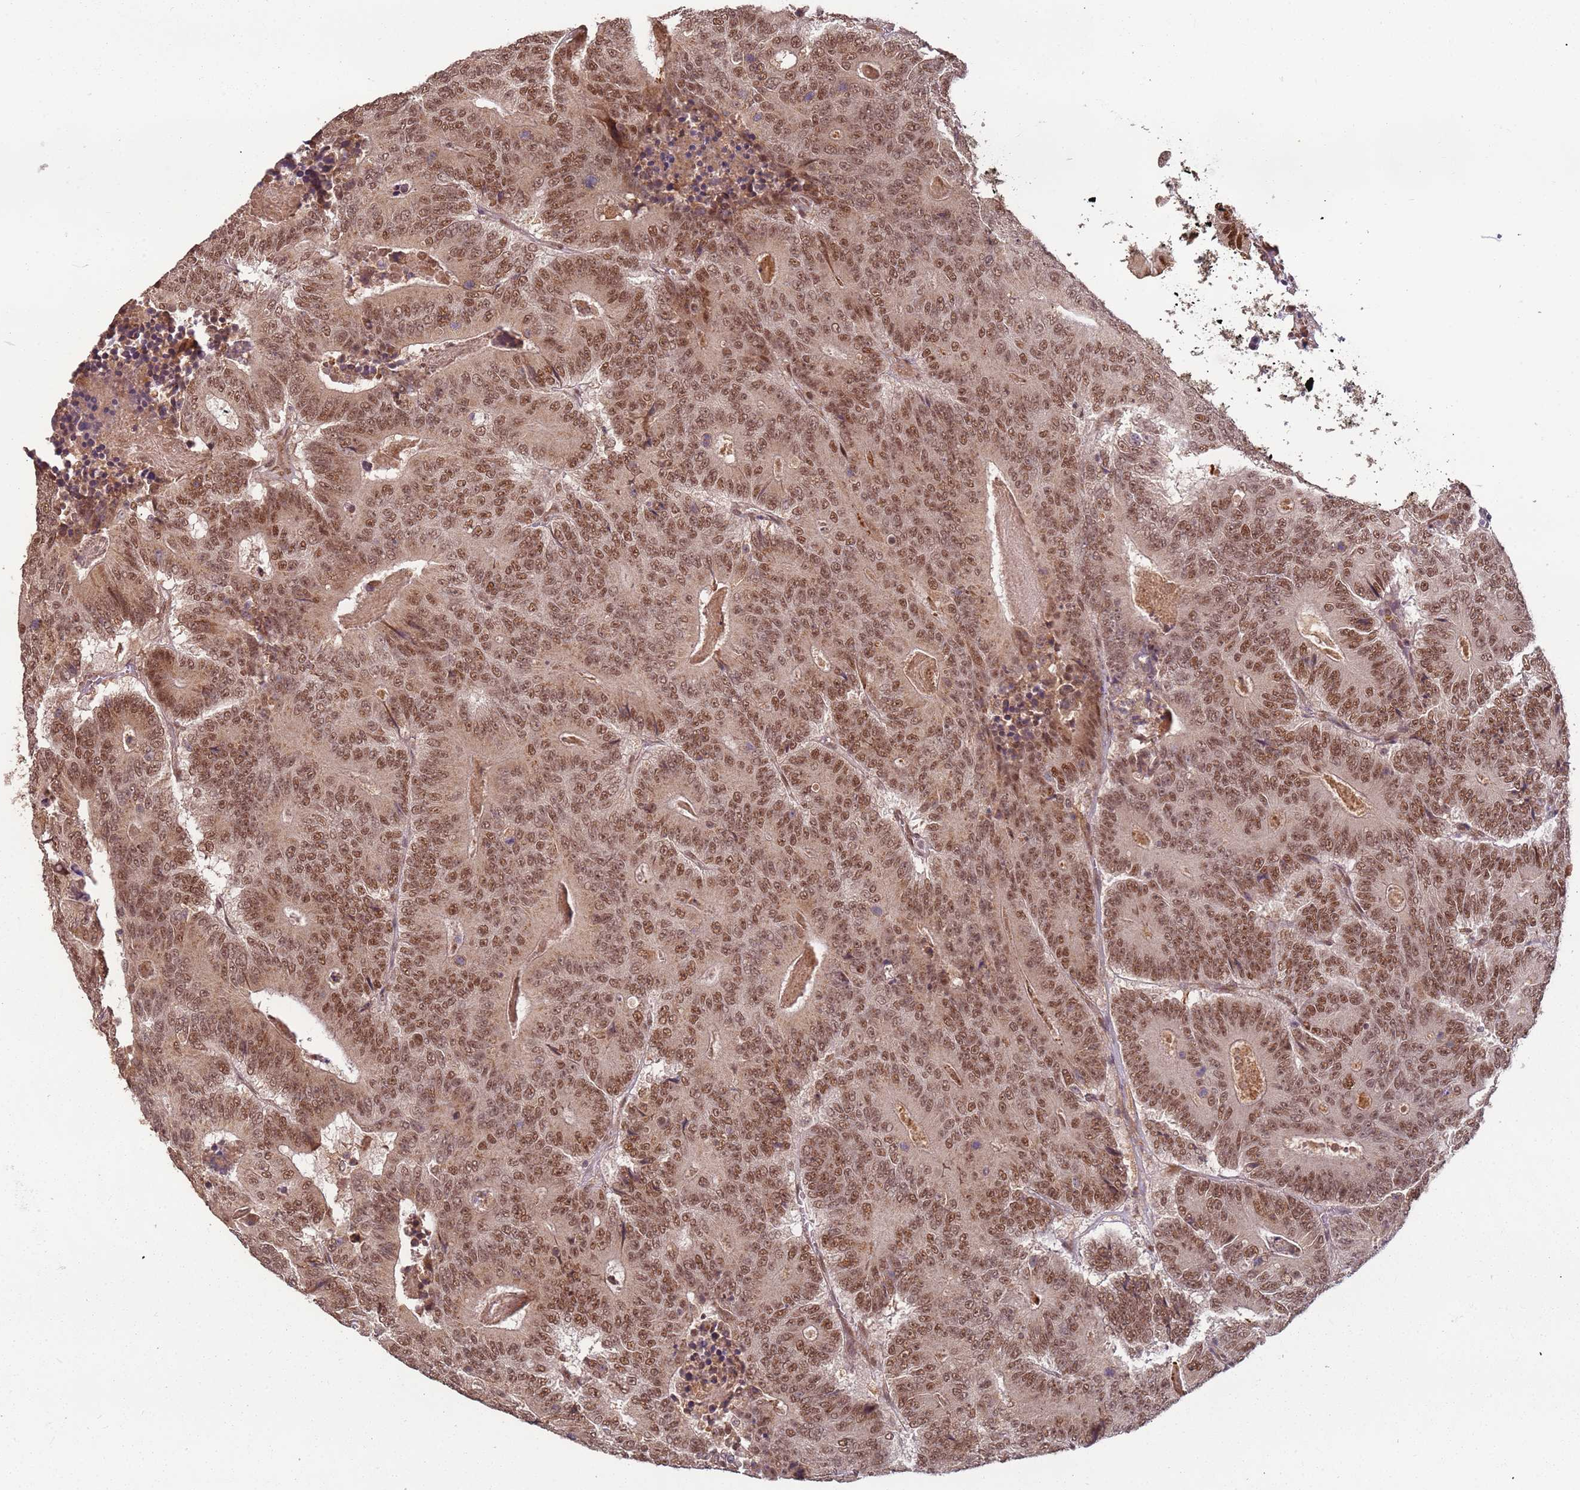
{"staining": {"intensity": "moderate", "quantity": ">75%", "location": "nuclear"}, "tissue": "colorectal cancer", "cell_type": "Tumor cells", "image_type": "cancer", "snomed": [{"axis": "morphology", "description": "Adenocarcinoma, NOS"}, {"axis": "topography", "description": "Colon"}], "caption": "A medium amount of moderate nuclear positivity is seen in about >75% of tumor cells in colorectal cancer (adenocarcinoma) tissue.", "gene": "POLR3H", "patient": {"sex": "male", "age": 83}}